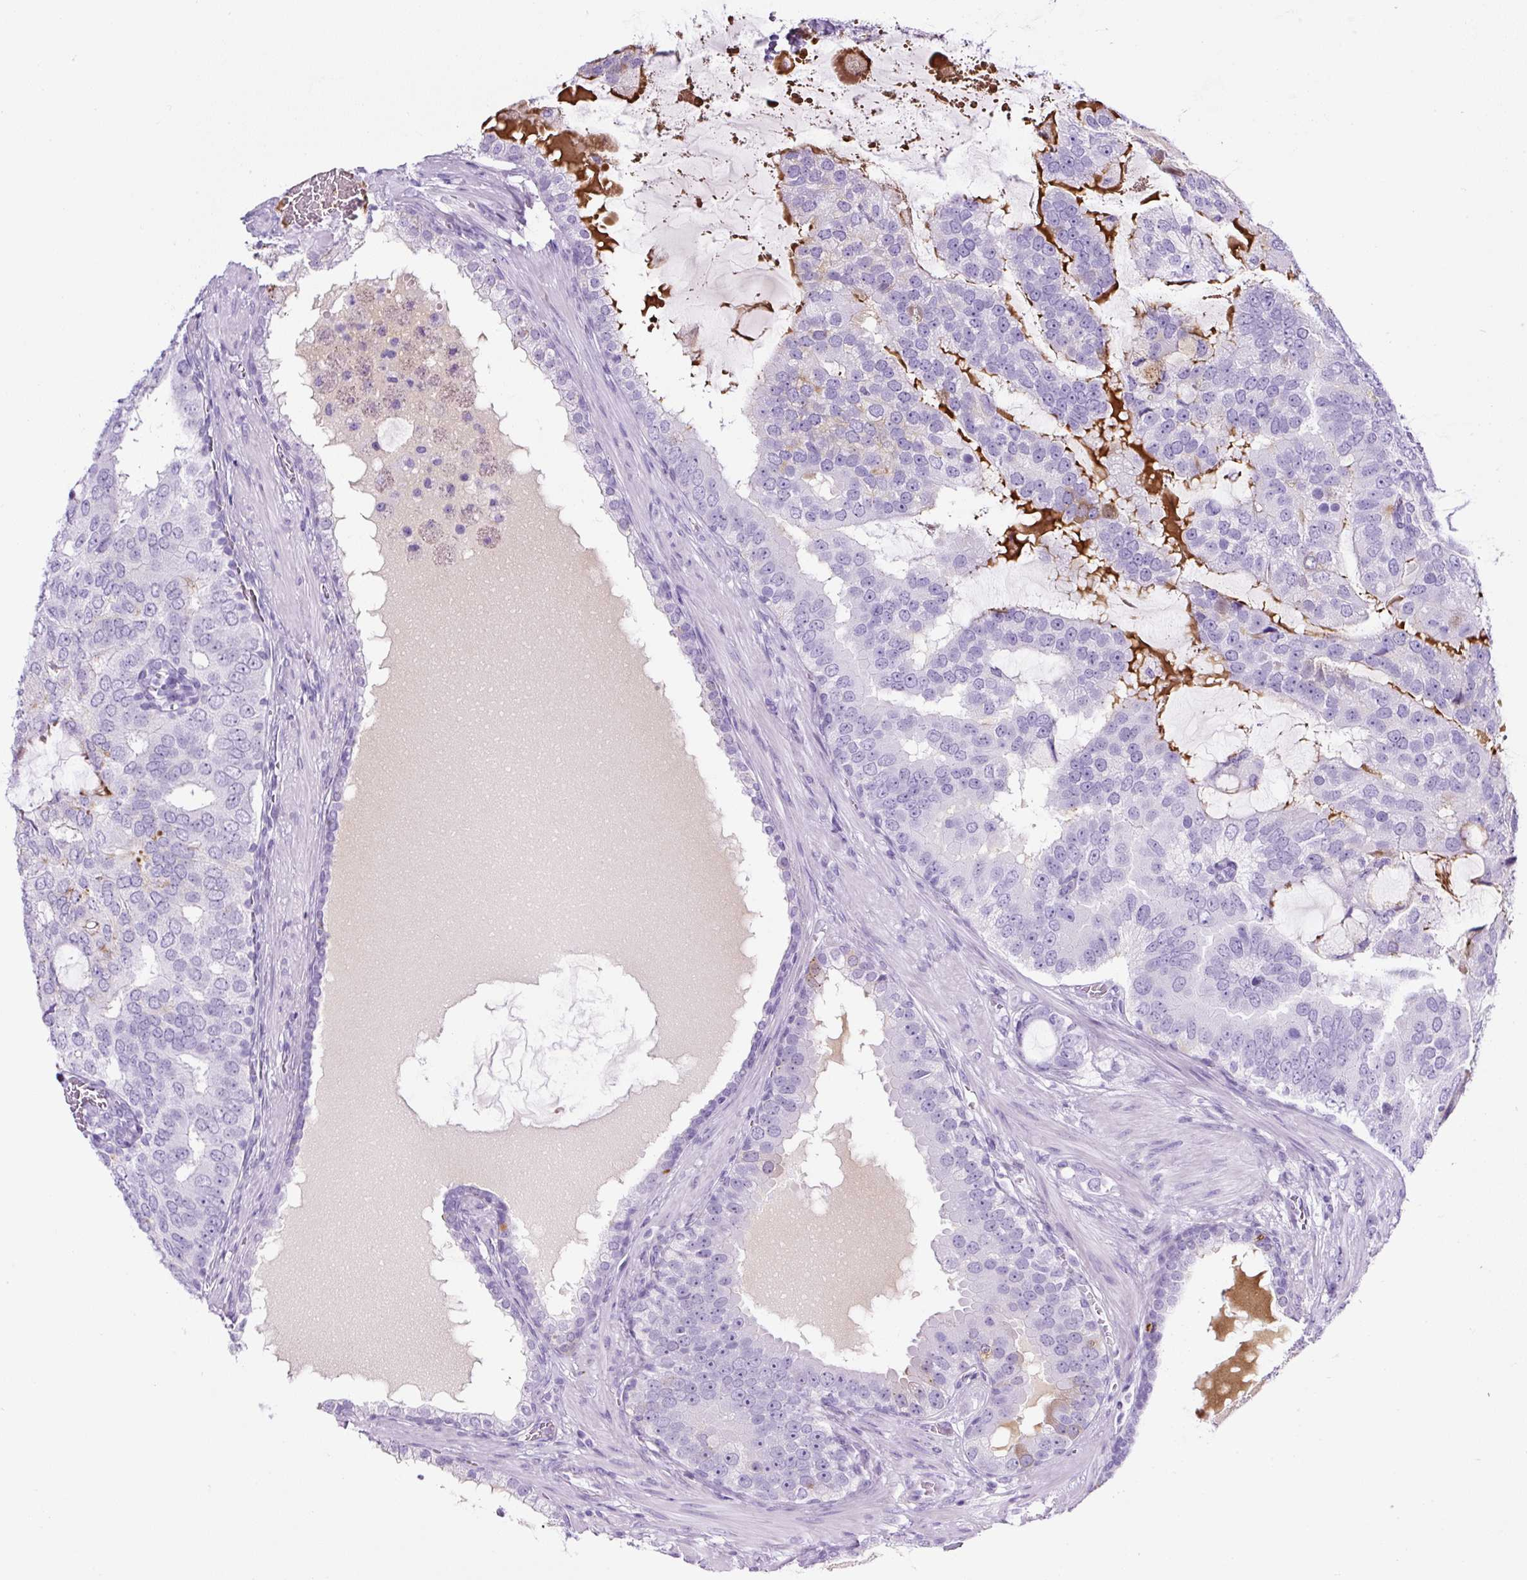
{"staining": {"intensity": "negative", "quantity": "none", "location": "none"}, "tissue": "prostate cancer", "cell_type": "Tumor cells", "image_type": "cancer", "snomed": [{"axis": "morphology", "description": "Adenocarcinoma, High grade"}, {"axis": "topography", "description": "Prostate"}], "caption": "Photomicrograph shows no protein staining in tumor cells of prostate cancer (adenocarcinoma (high-grade)) tissue.", "gene": "TMEM200B", "patient": {"sex": "male", "age": 55}}